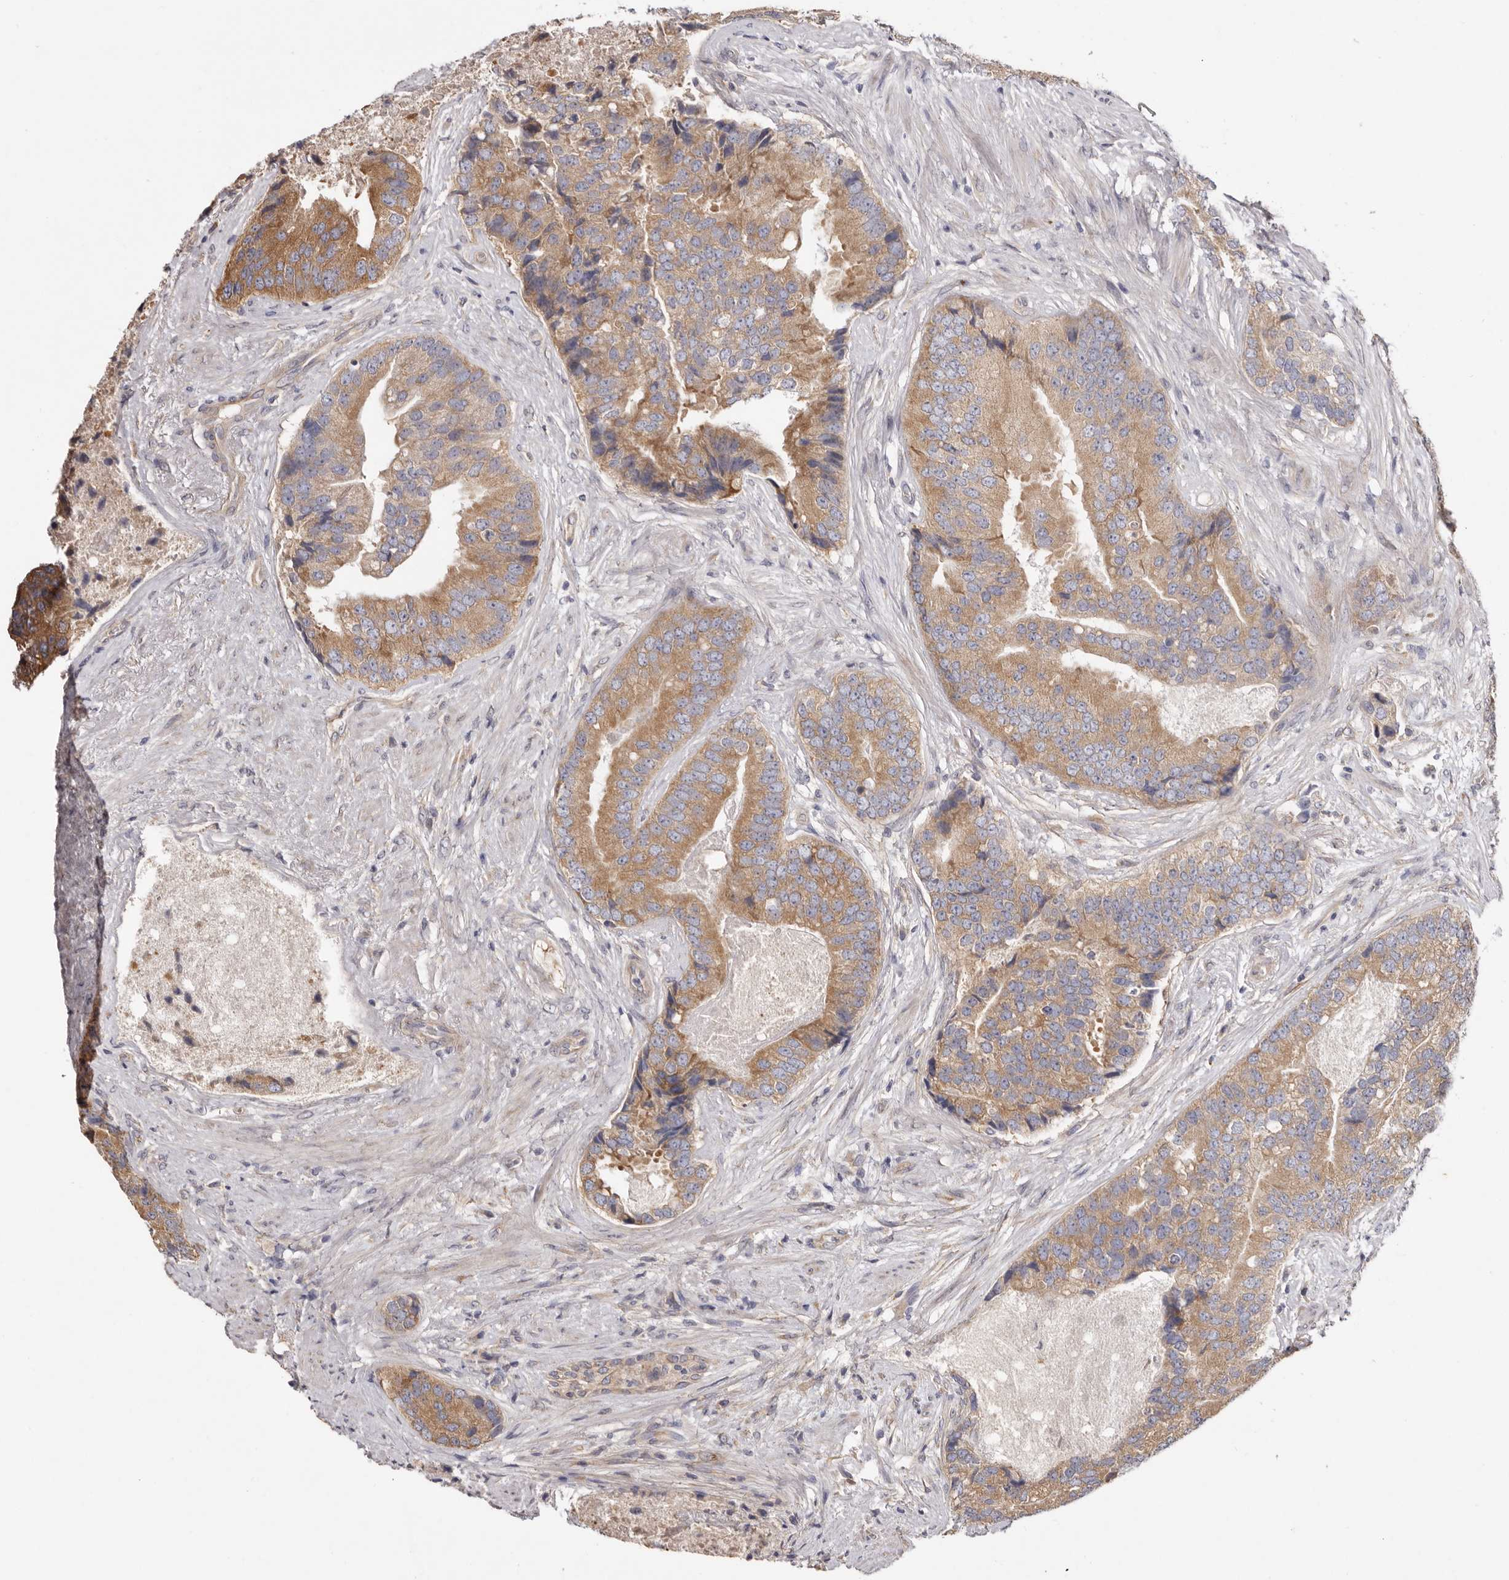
{"staining": {"intensity": "moderate", "quantity": ">75%", "location": "cytoplasmic/membranous"}, "tissue": "prostate cancer", "cell_type": "Tumor cells", "image_type": "cancer", "snomed": [{"axis": "morphology", "description": "Adenocarcinoma, High grade"}, {"axis": "topography", "description": "Prostate"}], "caption": "Prostate cancer stained with IHC demonstrates moderate cytoplasmic/membranous staining in about >75% of tumor cells.", "gene": "FAM167B", "patient": {"sex": "male", "age": 70}}